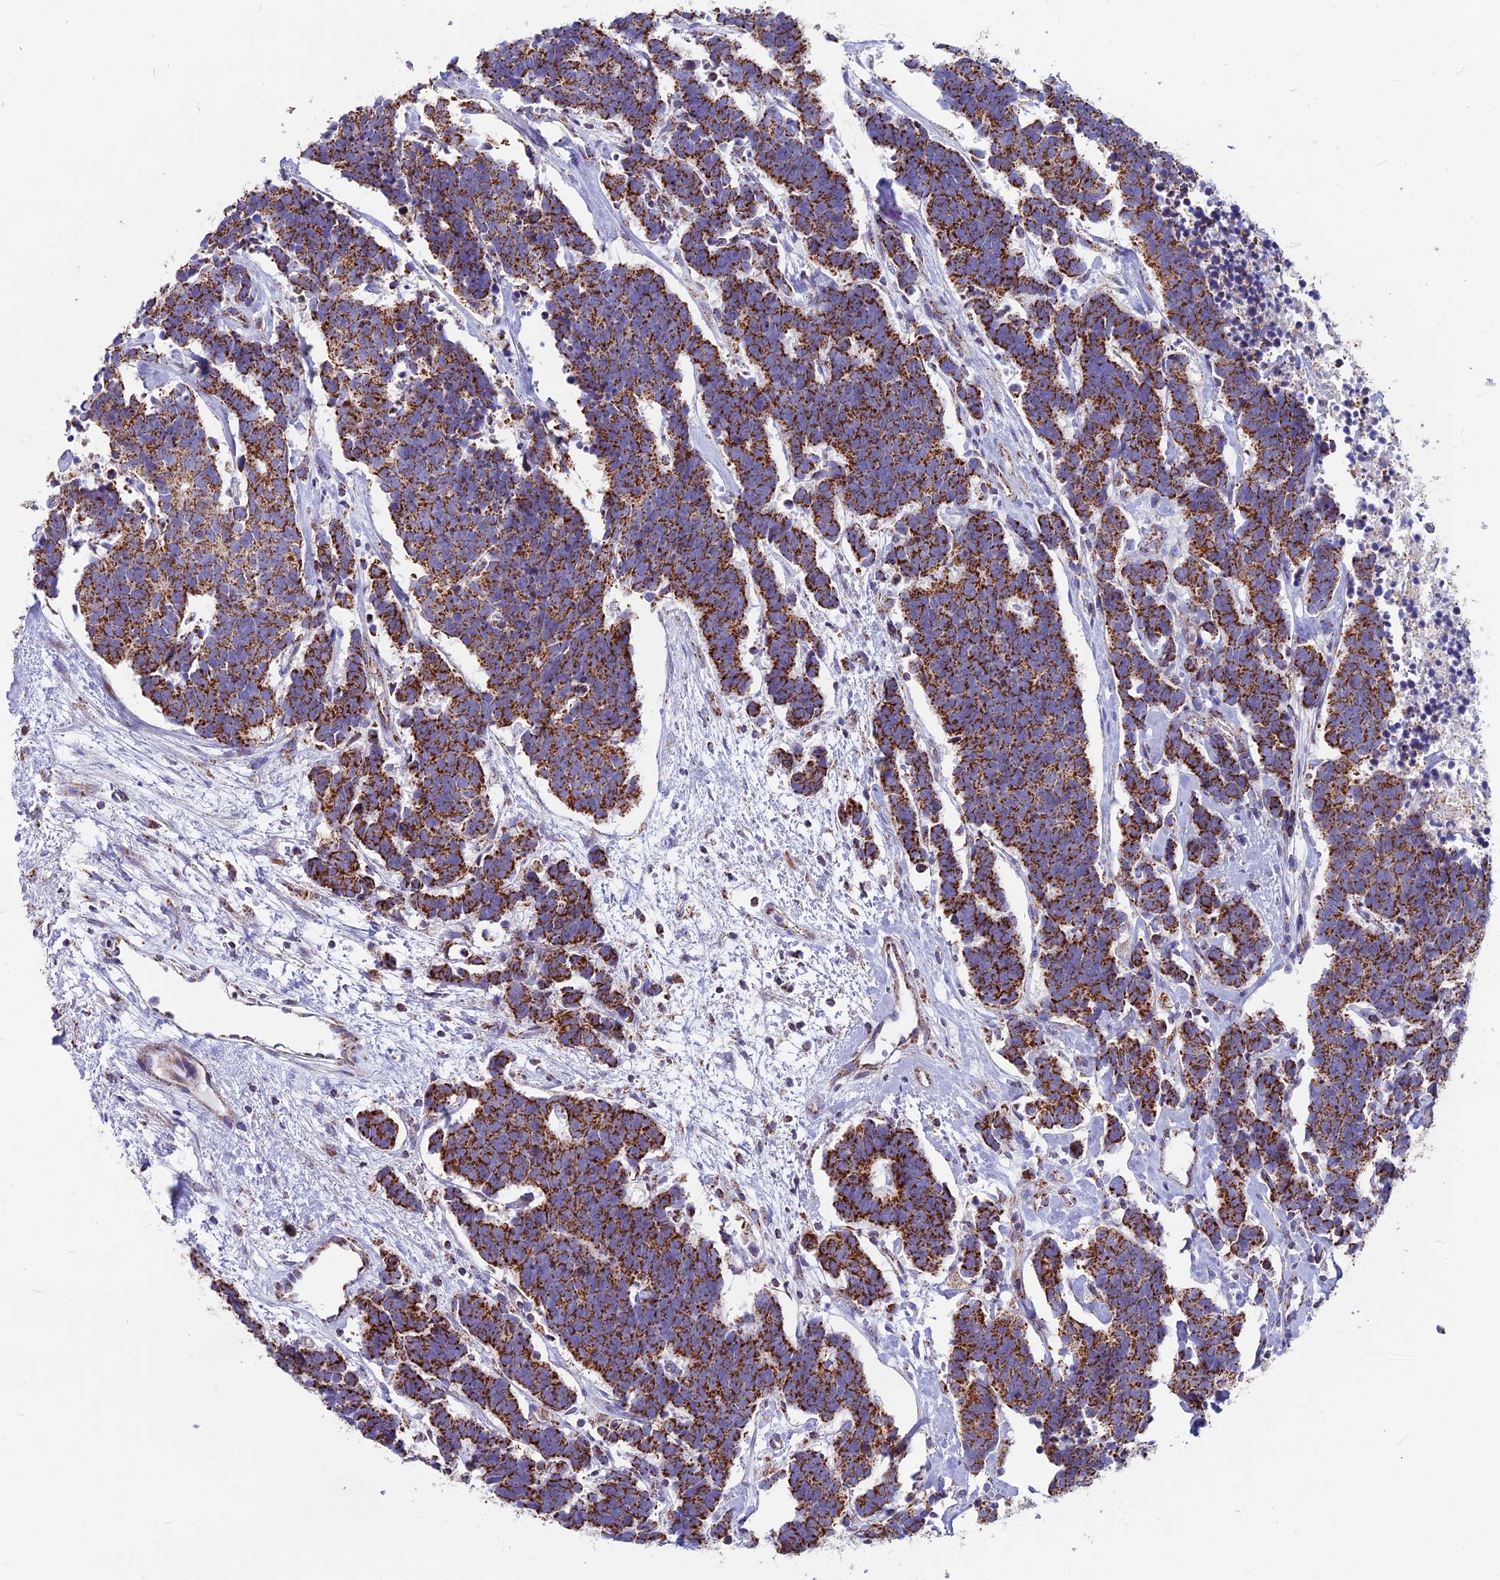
{"staining": {"intensity": "strong", "quantity": ">75%", "location": "cytoplasmic/membranous"}, "tissue": "carcinoid", "cell_type": "Tumor cells", "image_type": "cancer", "snomed": [{"axis": "morphology", "description": "Carcinoma, NOS"}, {"axis": "morphology", "description": "Carcinoid, malignant, NOS"}, {"axis": "topography", "description": "Urinary bladder"}], "caption": "IHC micrograph of carcinoid stained for a protein (brown), which reveals high levels of strong cytoplasmic/membranous positivity in about >75% of tumor cells.", "gene": "CS", "patient": {"sex": "male", "age": 57}}